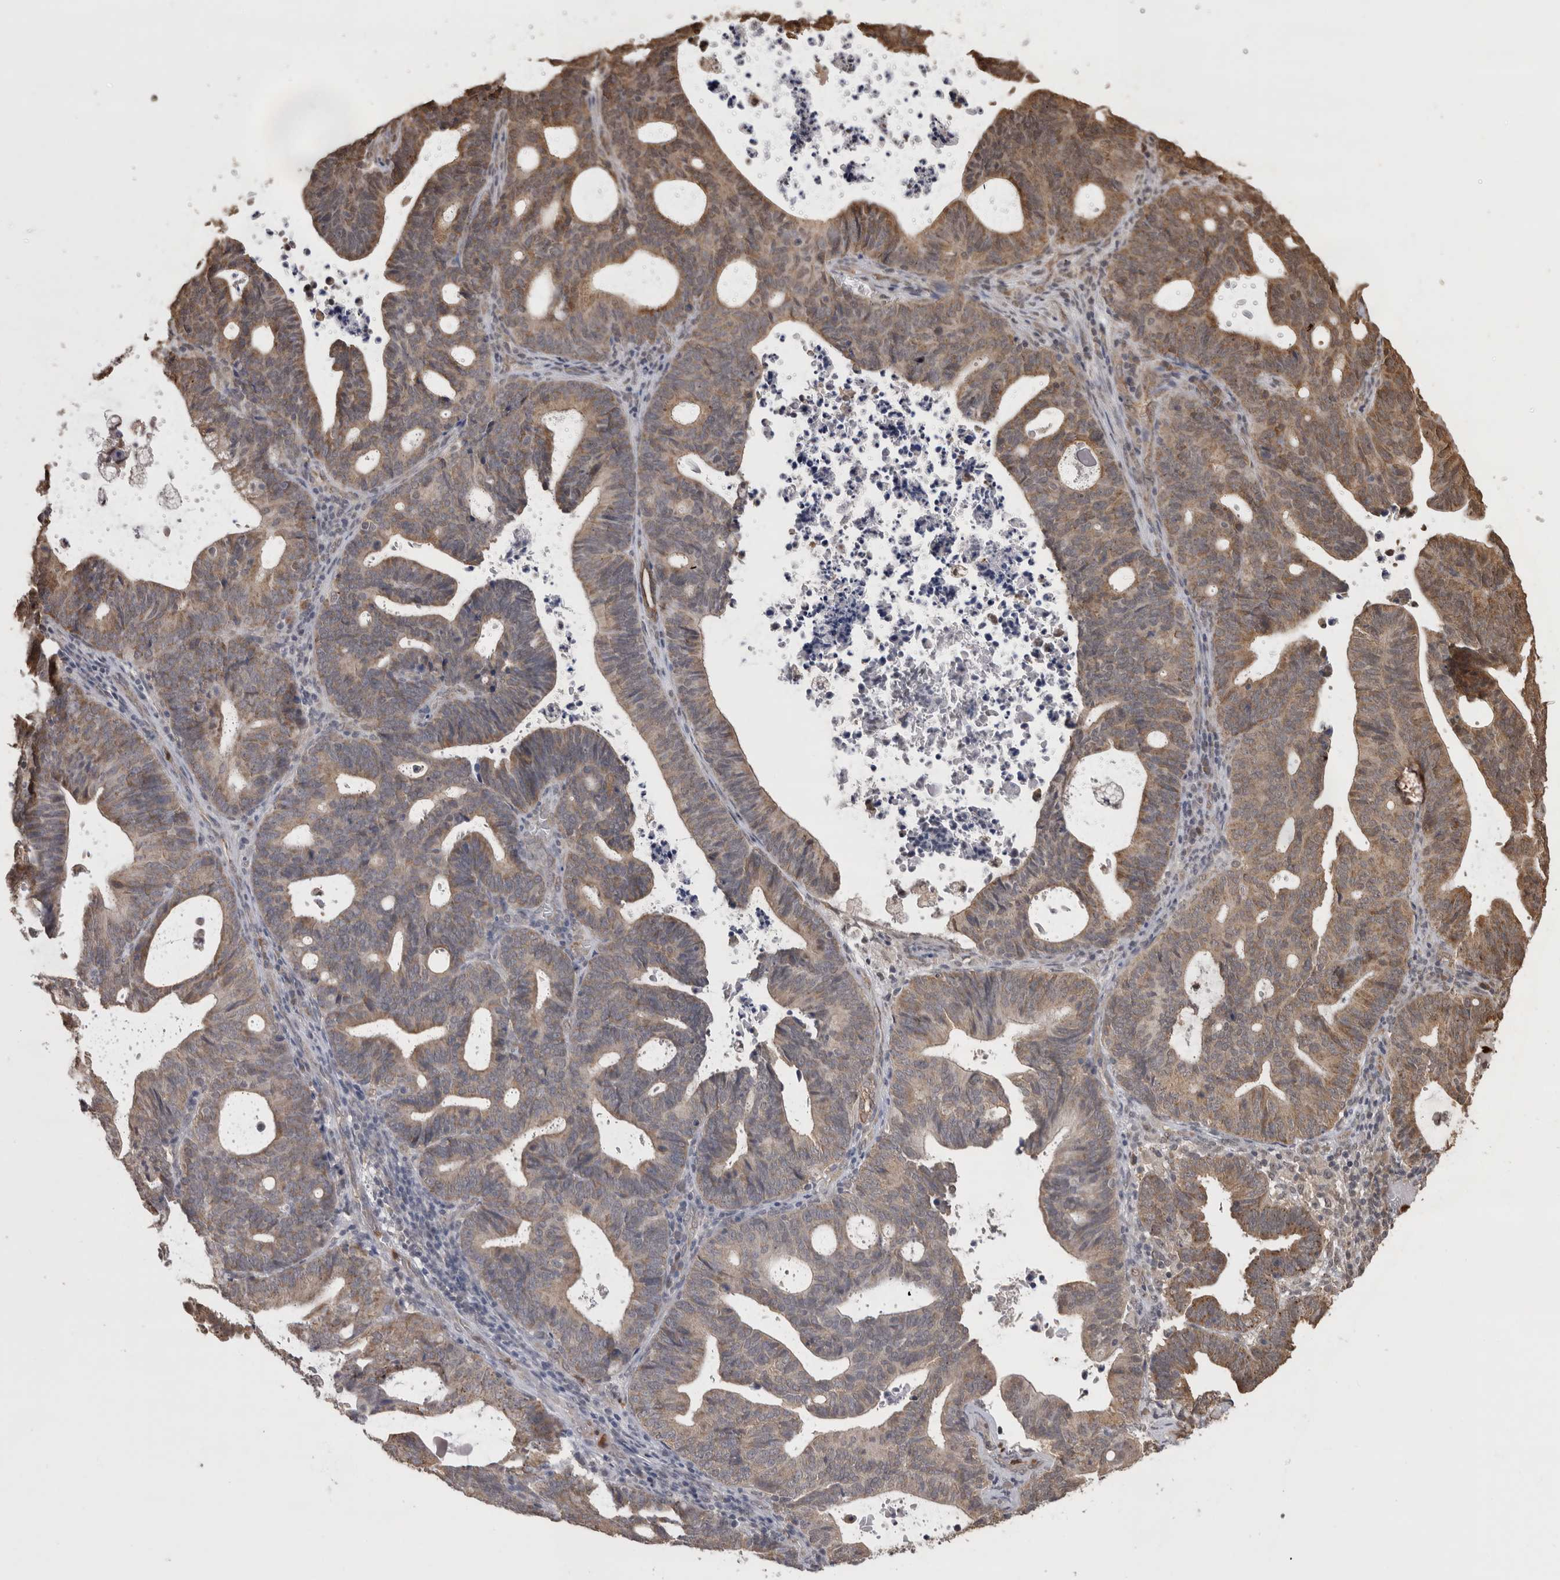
{"staining": {"intensity": "moderate", "quantity": "25%-75%", "location": "cytoplasmic/membranous"}, "tissue": "endometrial cancer", "cell_type": "Tumor cells", "image_type": "cancer", "snomed": [{"axis": "morphology", "description": "Adenocarcinoma, NOS"}, {"axis": "topography", "description": "Uterus"}], "caption": "Moderate cytoplasmic/membranous expression for a protein is seen in approximately 25%-75% of tumor cells of adenocarcinoma (endometrial) using immunohistochemistry (IHC).", "gene": "PAK4", "patient": {"sex": "female", "age": 83}}